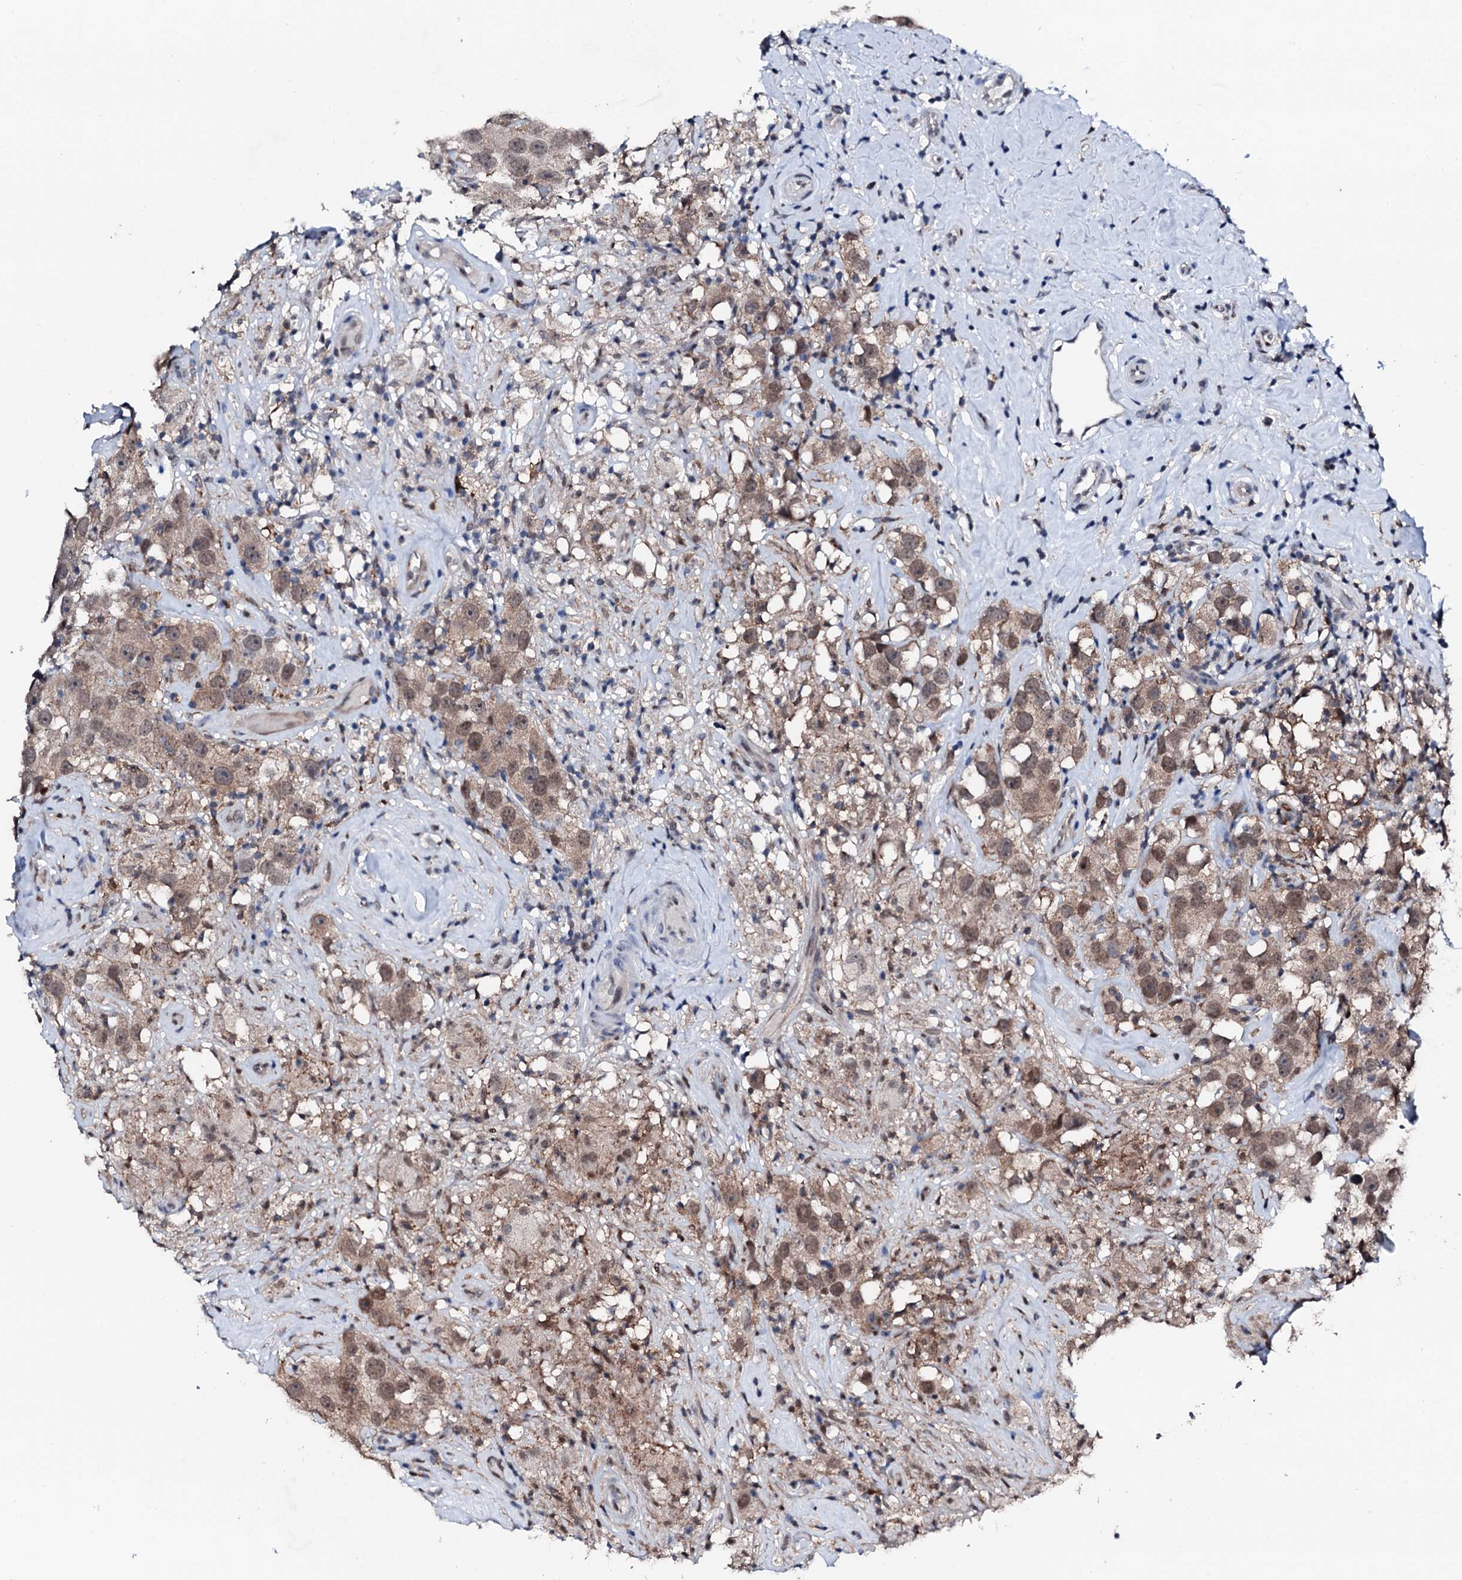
{"staining": {"intensity": "moderate", "quantity": ">75%", "location": "cytoplasmic/membranous,nuclear"}, "tissue": "testis cancer", "cell_type": "Tumor cells", "image_type": "cancer", "snomed": [{"axis": "morphology", "description": "Seminoma, NOS"}, {"axis": "topography", "description": "Testis"}], "caption": "Approximately >75% of tumor cells in testis cancer (seminoma) demonstrate moderate cytoplasmic/membranous and nuclear protein expression as visualized by brown immunohistochemical staining.", "gene": "TRAFD1", "patient": {"sex": "male", "age": 49}}